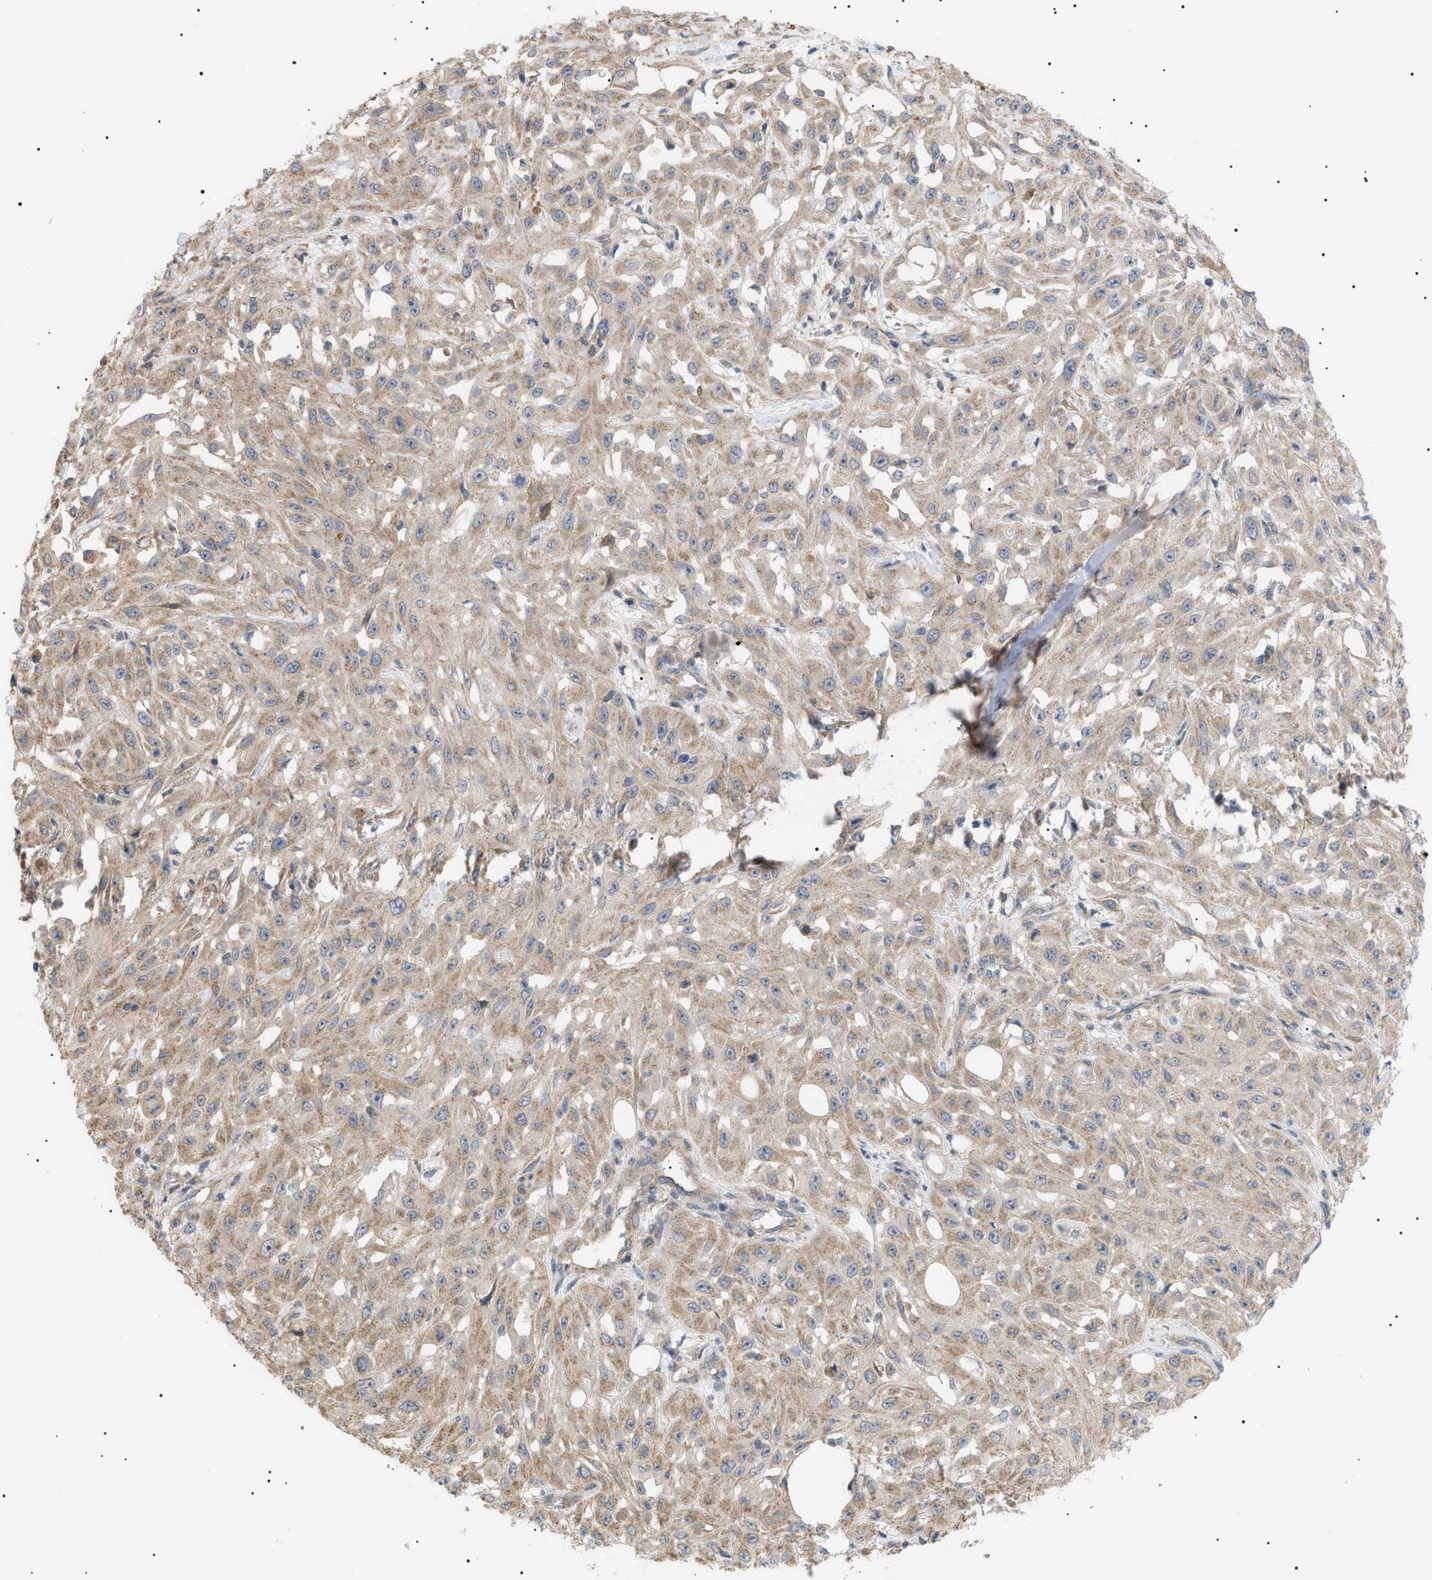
{"staining": {"intensity": "weak", "quantity": ">75%", "location": "cytoplasmic/membranous"}, "tissue": "skin cancer", "cell_type": "Tumor cells", "image_type": "cancer", "snomed": [{"axis": "morphology", "description": "Squamous cell carcinoma, NOS"}, {"axis": "morphology", "description": "Squamous cell carcinoma, metastatic, NOS"}, {"axis": "topography", "description": "Skin"}, {"axis": "topography", "description": "Lymph node"}], "caption": "Immunohistochemistry histopathology image of human skin cancer stained for a protein (brown), which displays low levels of weak cytoplasmic/membranous staining in approximately >75% of tumor cells.", "gene": "IRS2", "patient": {"sex": "male", "age": 75}}